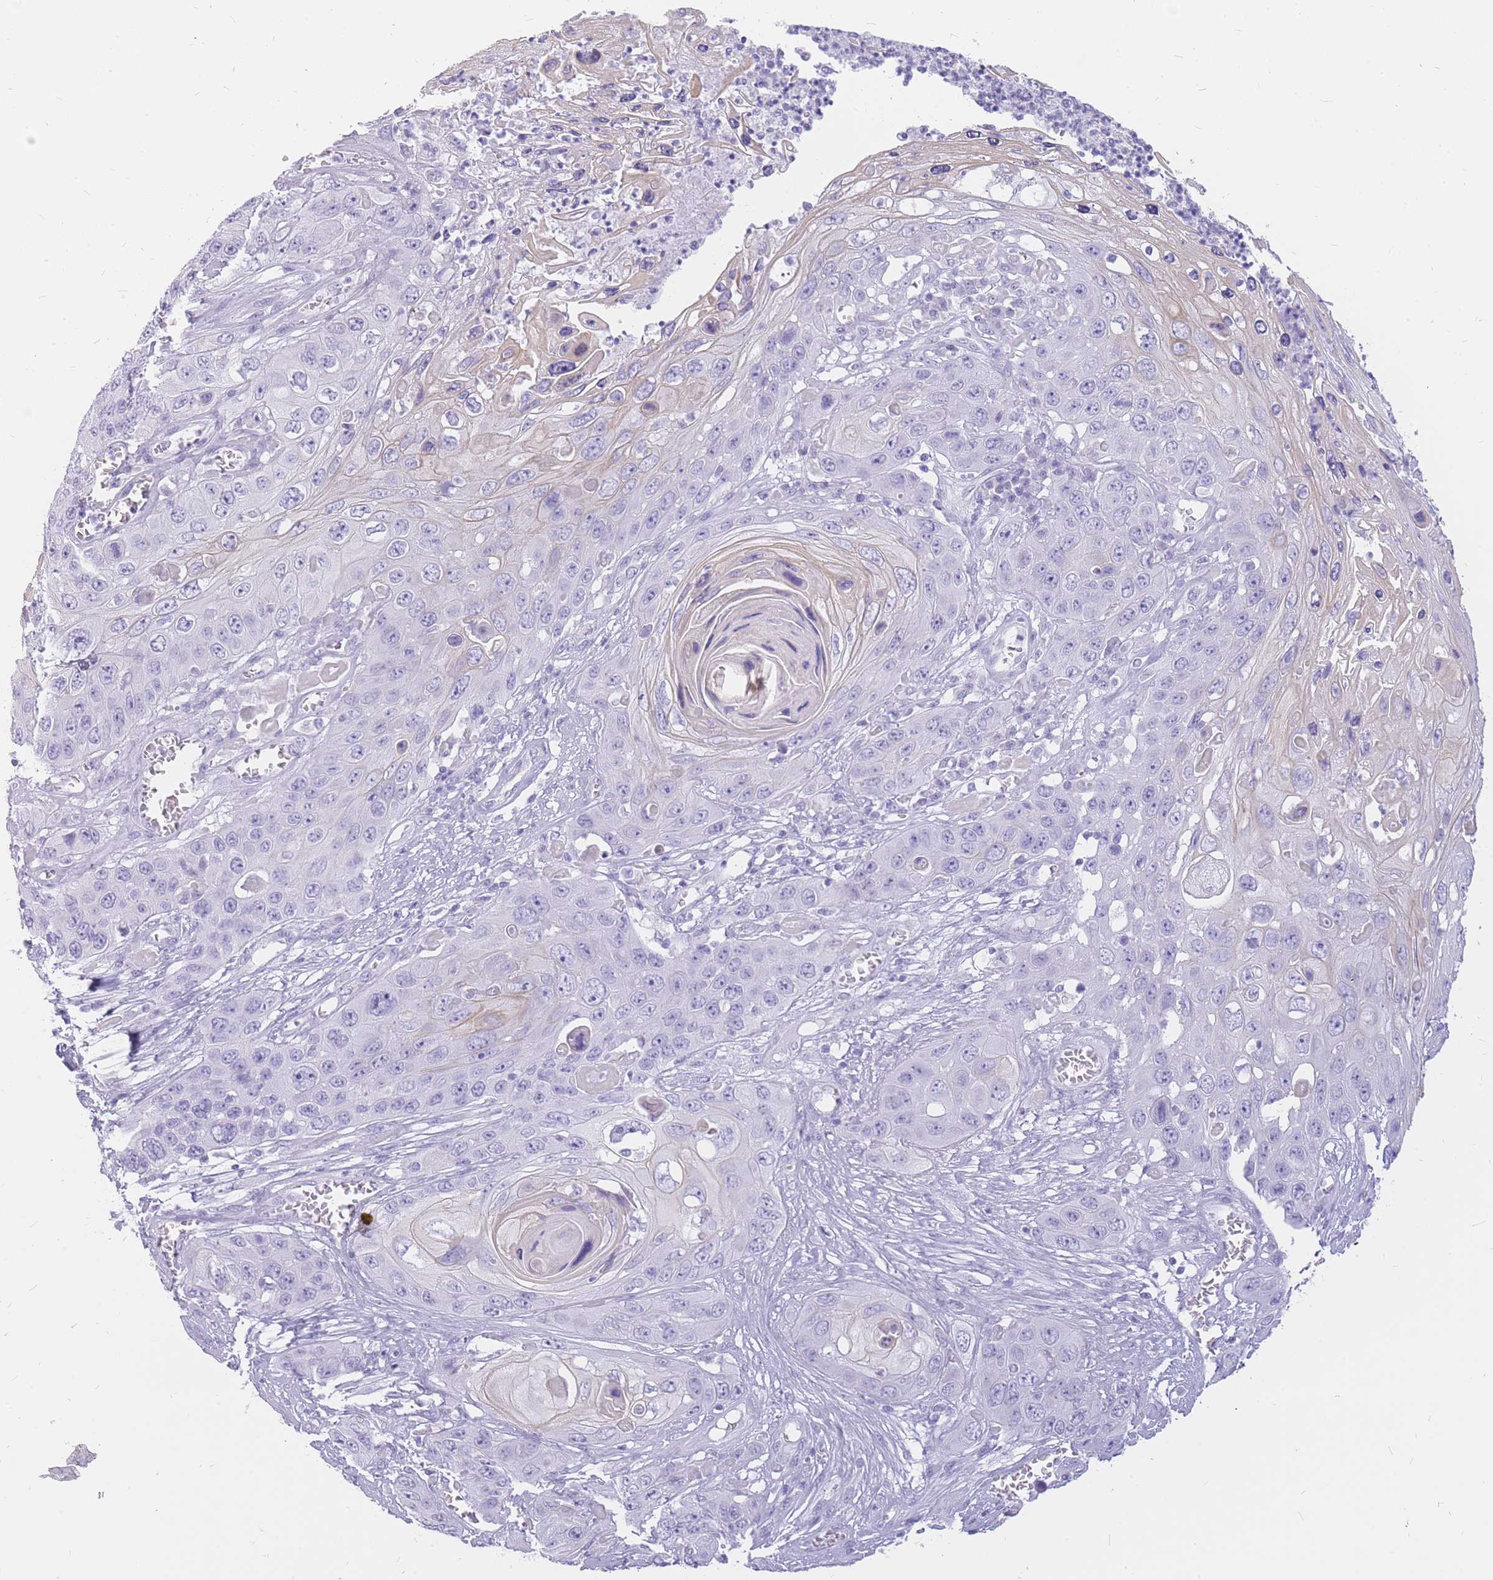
{"staining": {"intensity": "moderate", "quantity": "<25%", "location": "cytoplasmic/membranous,nuclear"}, "tissue": "skin cancer", "cell_type": "Tumor cells", "image_type": "cancer", "snomed": [{"axis": "morphology", "description": "Squamous cell carcinoma, NOS"}, {"axis": "topography", "description": "Skin"}], "caption": "A histopathology image of skin cancer stained for a protein reveals moderate cytoplasmic/membranous and nuclear brown staining in tumor cells.", "gene": "INS", "patient": {"sex": "male", "age": 55}}